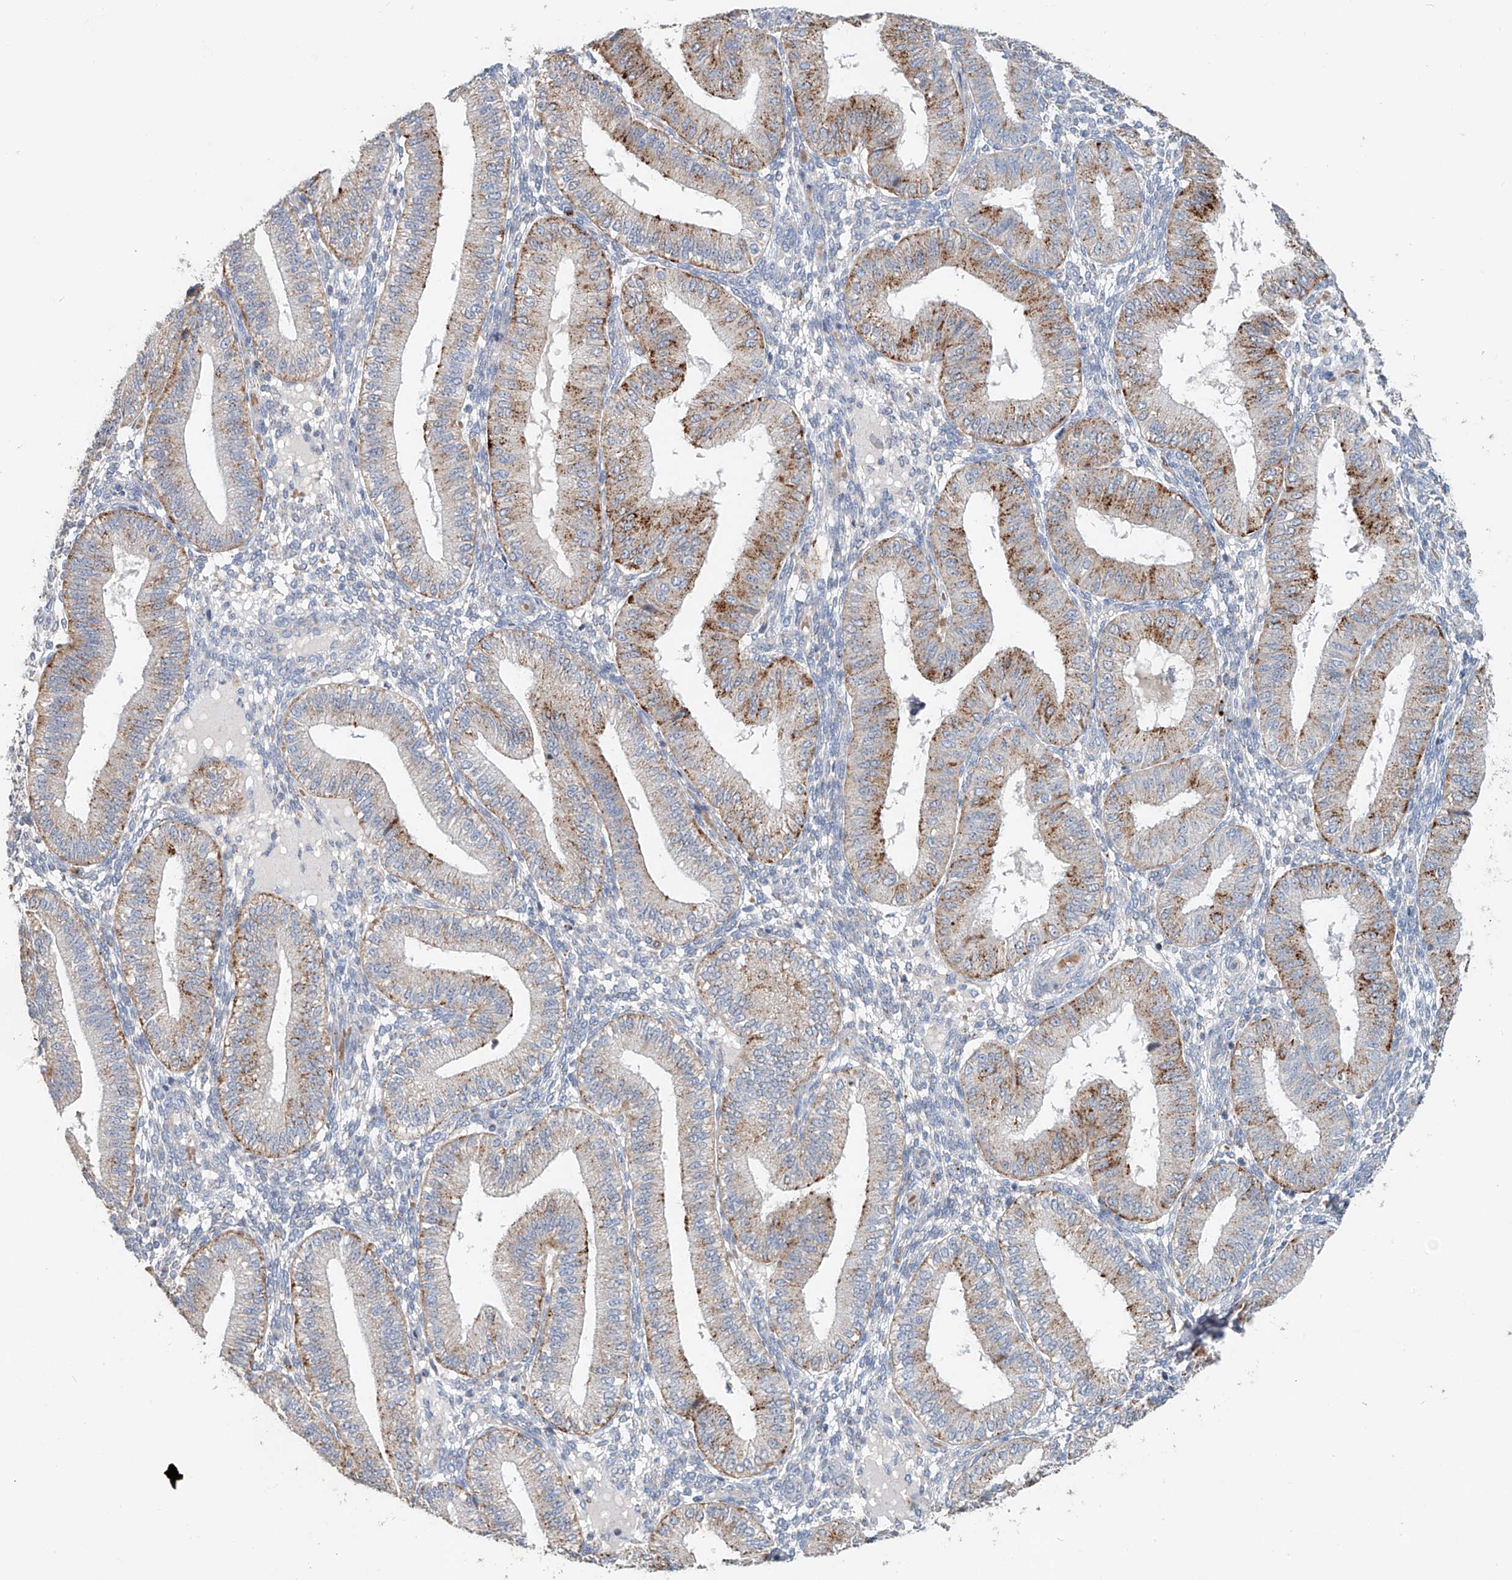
{"staining": {"intensity": "negative", "quantity": "none", "location": "none"}, "tissue": "endometrium", "cell_type": "Cells in endometrial stroma", "image_type": "normal", "snomed": [{"axis": "morphology", "description": "Normal tissue, NOS"}, {"axis": "topography", "description": "Endometrium"}], "caption": "This is an immunohistochemistry (IHC) micrograph of unremarkable human endometrium. There is no staining in cells in endometrial stroma.", "gene": "TRIM47", "patient": {"sex": "female", "age": 39}}